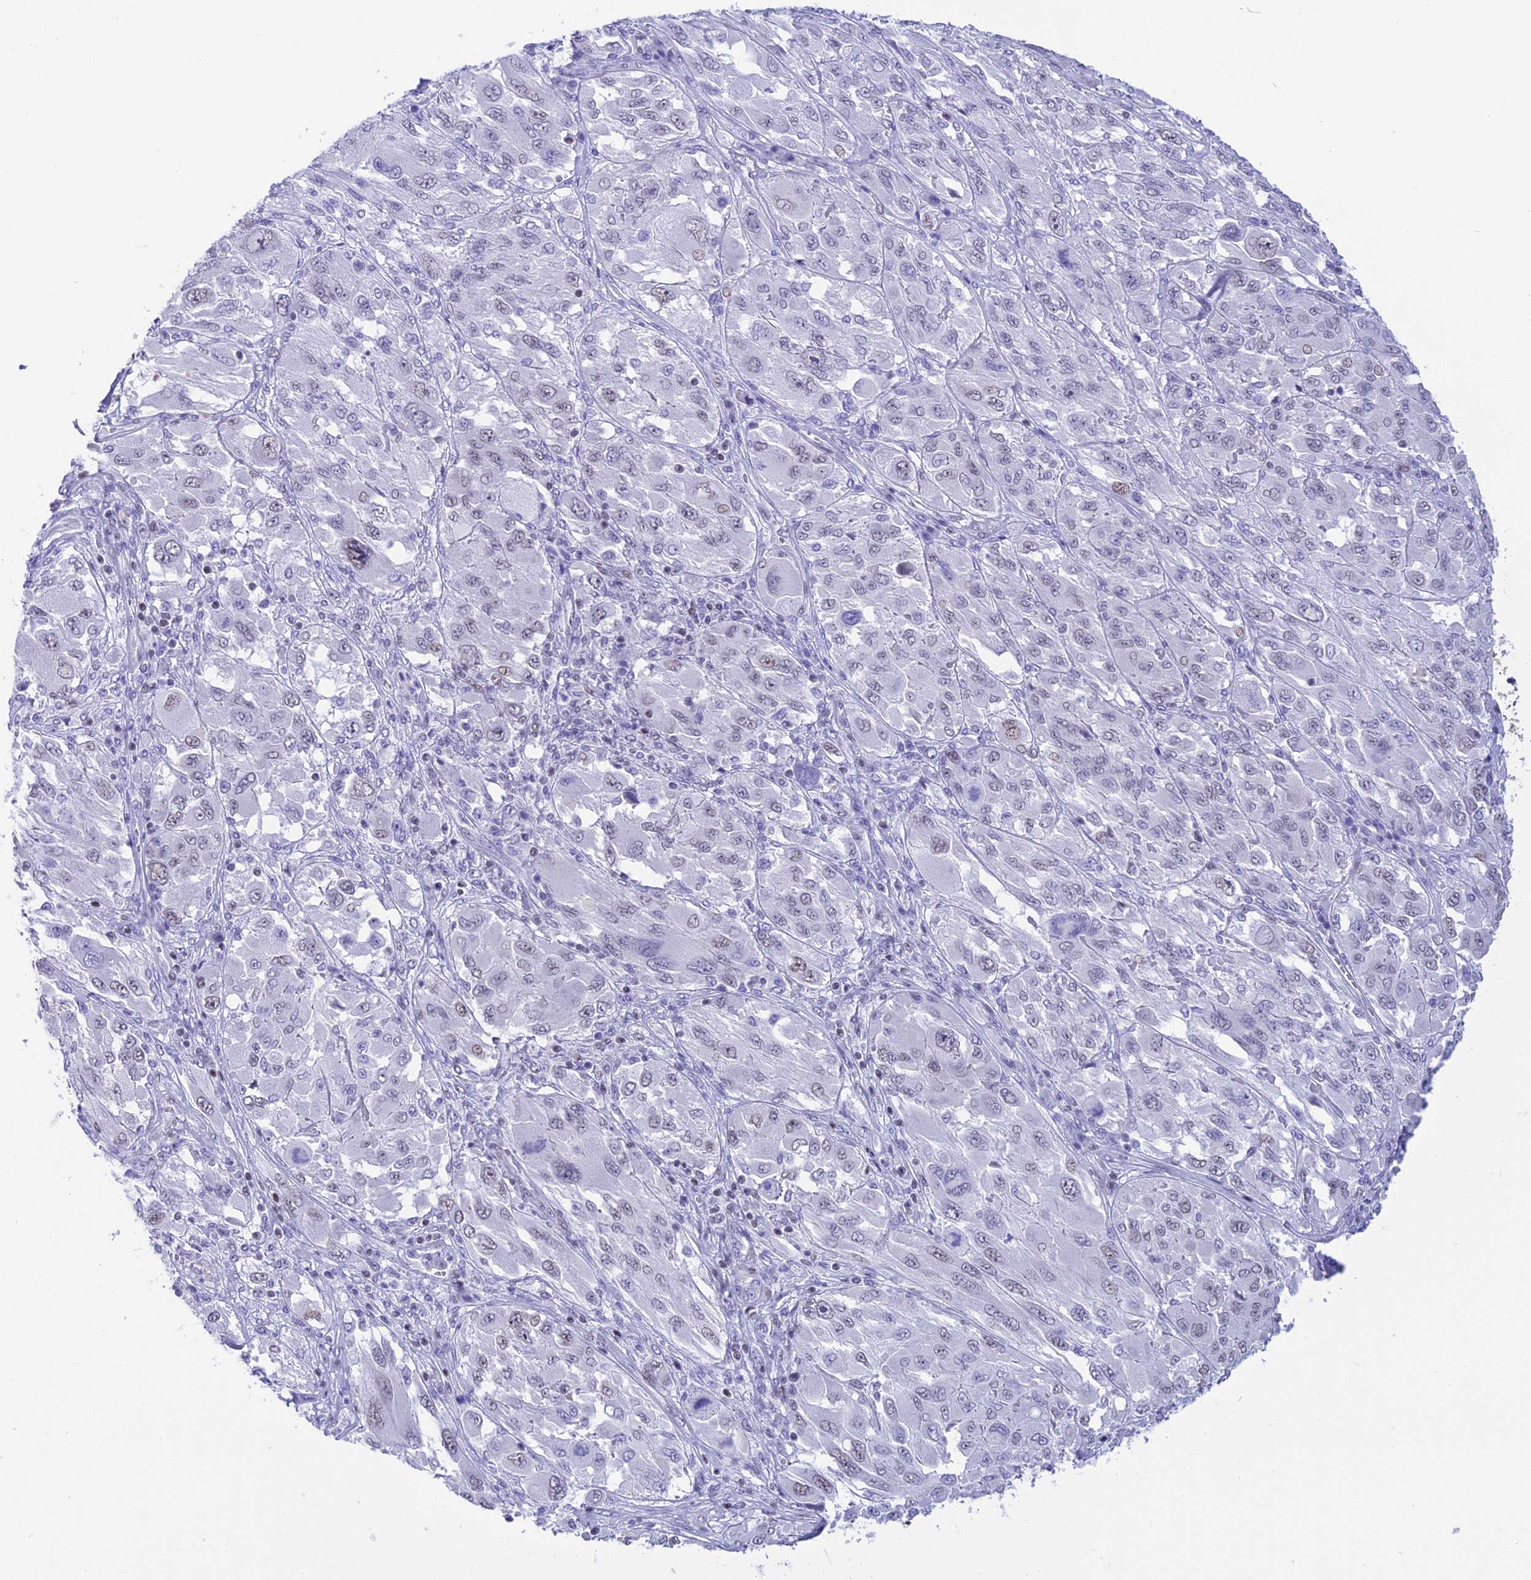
{"staining": {"intensity": "weak", "quantity": "<25%", "location": "nuclear"}, "tissue": "melanoma", "cell_type": "Tumor cells", "image_type": "cancer", "snomed": [{"axis": "morphology", "description": "Malignant melanoma, NOS"}, {"axis": "topography", "description": "Skin"}], "caption": "An immunohistochemistry (IHC) image of melanoma is shown. There is no staining in tumor cells of melanoma. (DAB immunohistochemistry with hematoxylin counter stain).", "gene": "SPIRE2", "patient": {"sex": "female", "age": 91}}